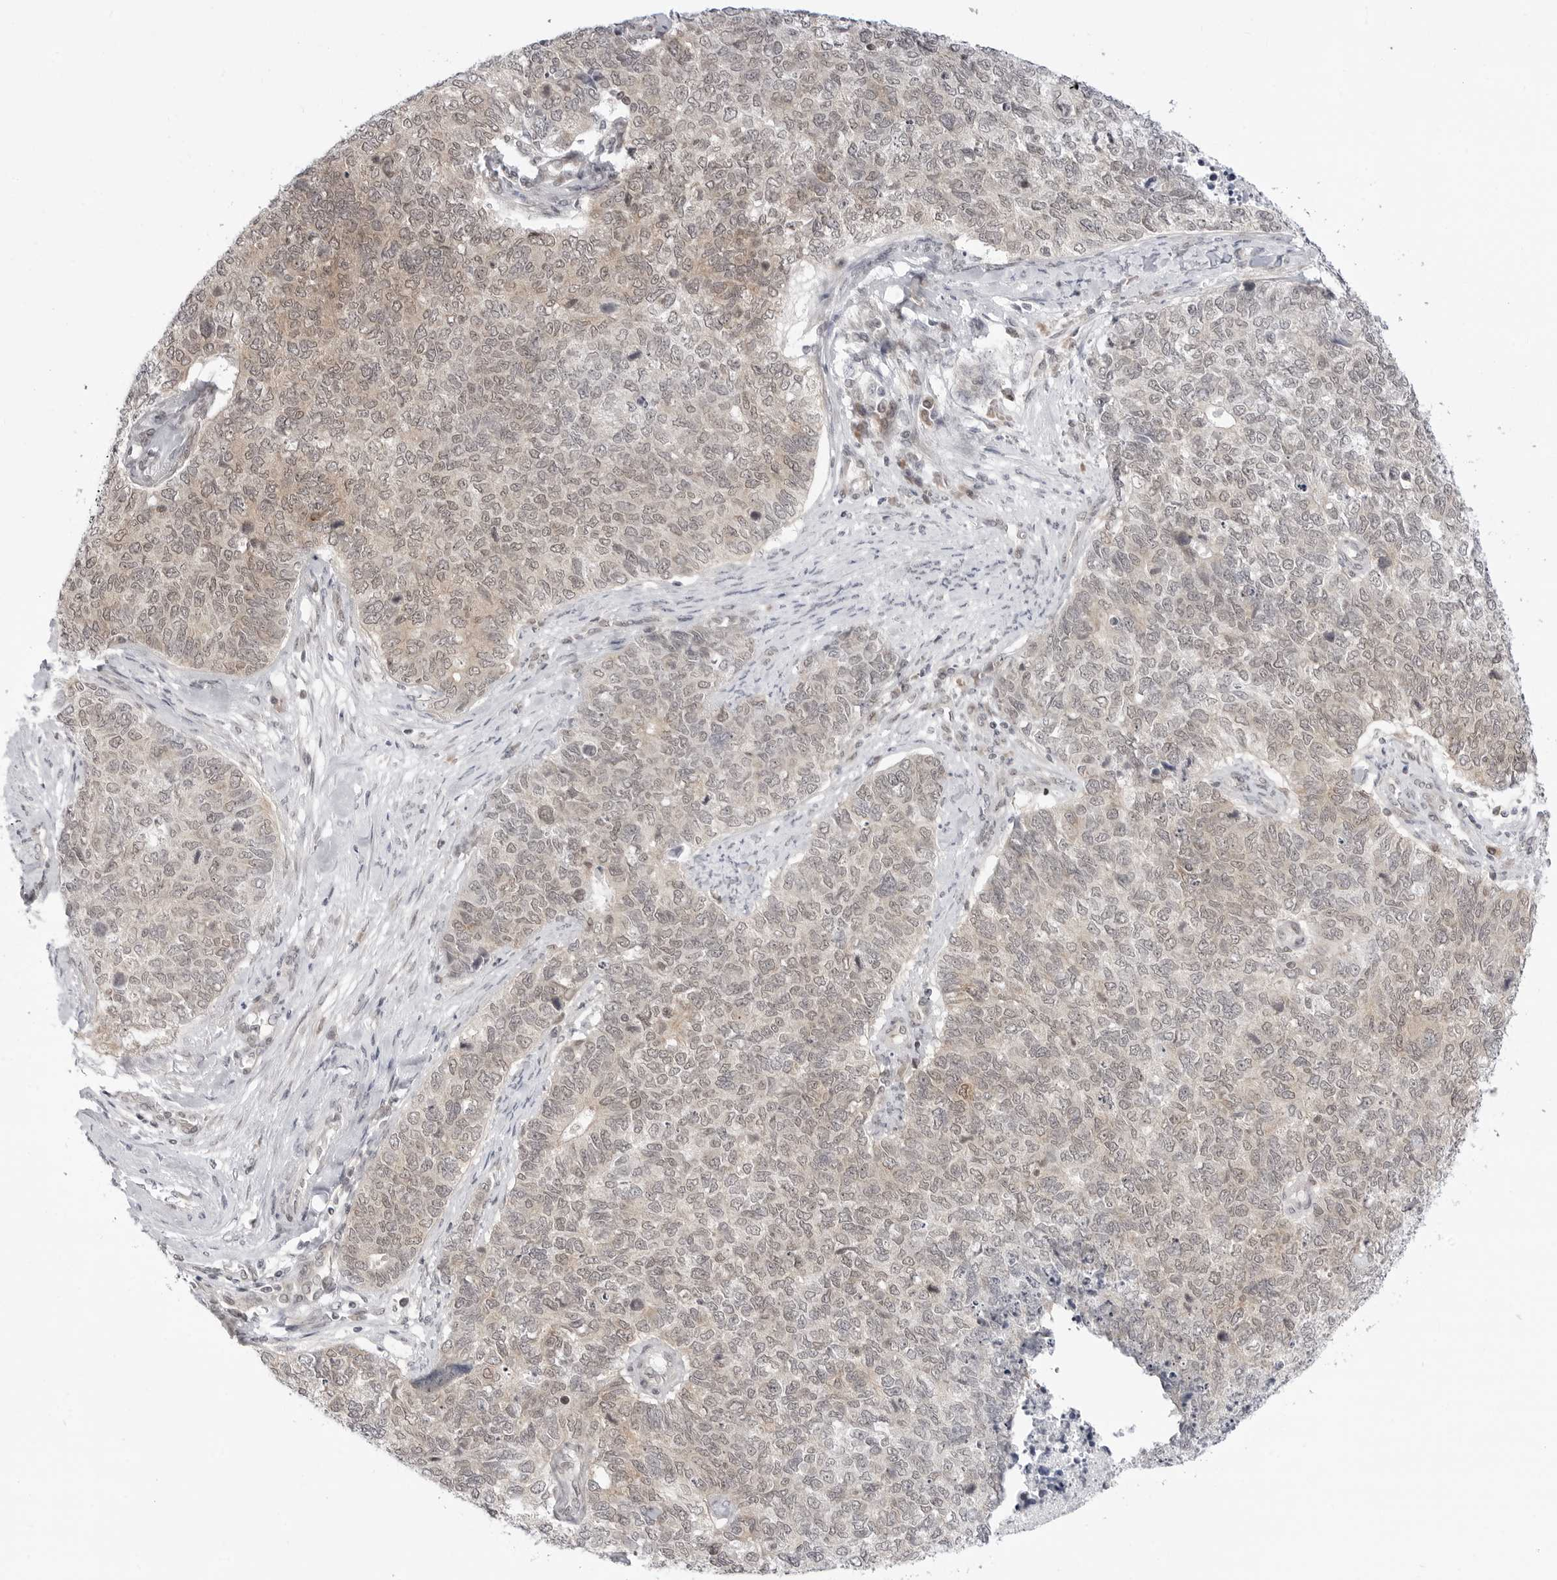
{"staining": {"intensity": "weak", "quantity": "<25%", "location": "cytoplasmic/membranous,nuclear"}, "tissue": "cervical cancer", "cell_type": "Tumor cells", "image_type": "cancer", "snomed": [{"axis": "morphology", "description": "Squamous cell carcinoma, NOS"}, {"axis": "topography", "description": "Cervix"}], "caption": "The immunohistochemistry photomicrograph has no significant positivity in tumor cells of cervical cancer tissue. (Immunohistochemistry (ihc), brightfield microscopy, high magnification).", "gene": "PPP2R5C", "patient": {"sex": "female", "age": 63}}